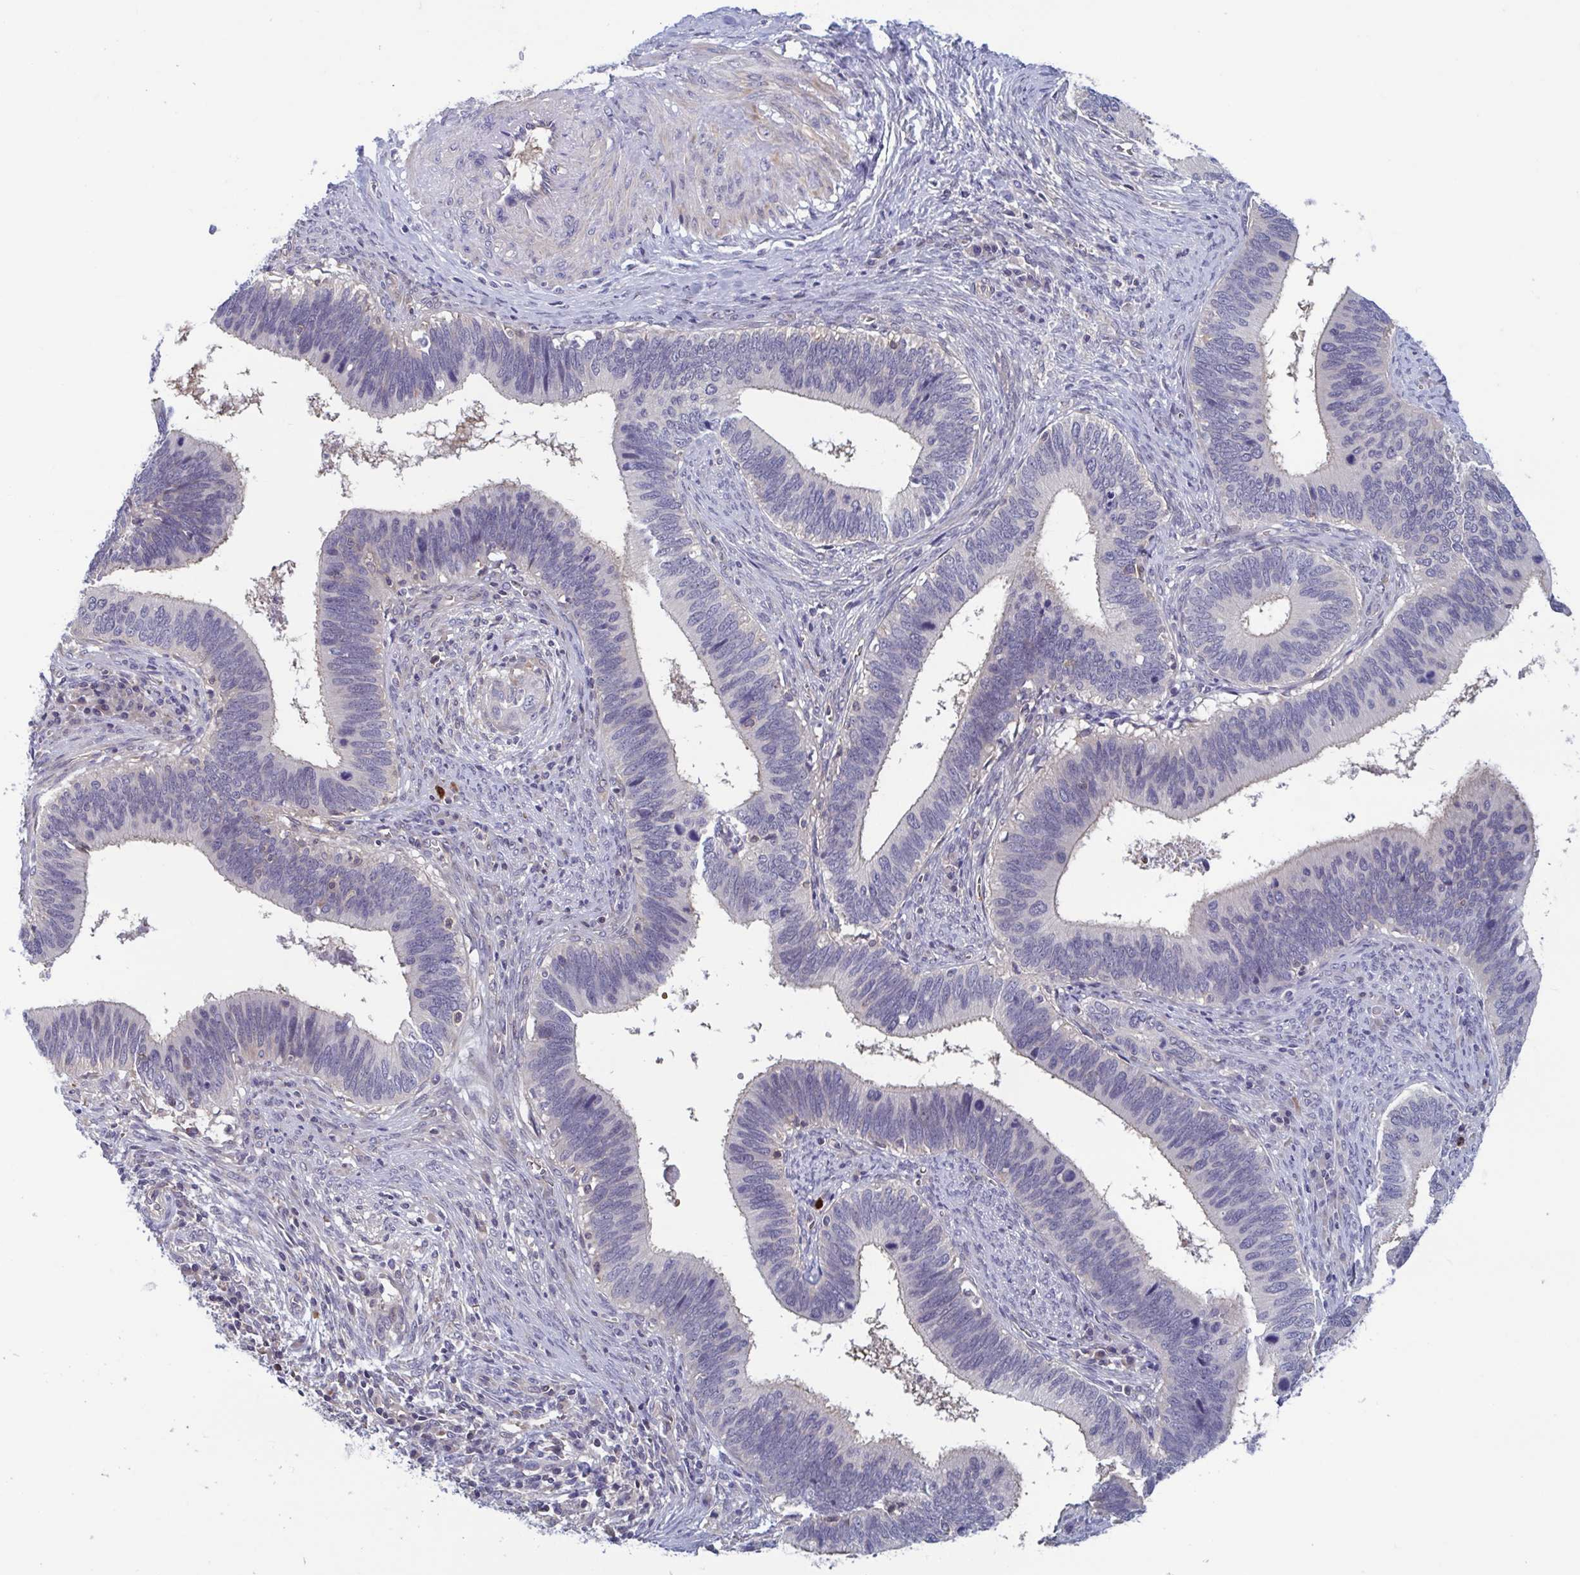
{"staining": {"intensity": "negative", "quantity": "none", "location": "none"}, "tissue": "cervical cancer", "cell_type": "Tumor cells", "image_type": "cancer", "snomed": [{"axis": "morphology", "description": "Adenocarcinoma, NOS"}, {"axis": "topography", "description": "Cervix"}], "caption": "DAB (3,3'-diaminobenzidine) immunohistochemical staining of cervical adenocarcinoma shows no significant positivity in tumor cells.", "gene": "LRRC38", "patient": {"sex": "female", "age": 42}}